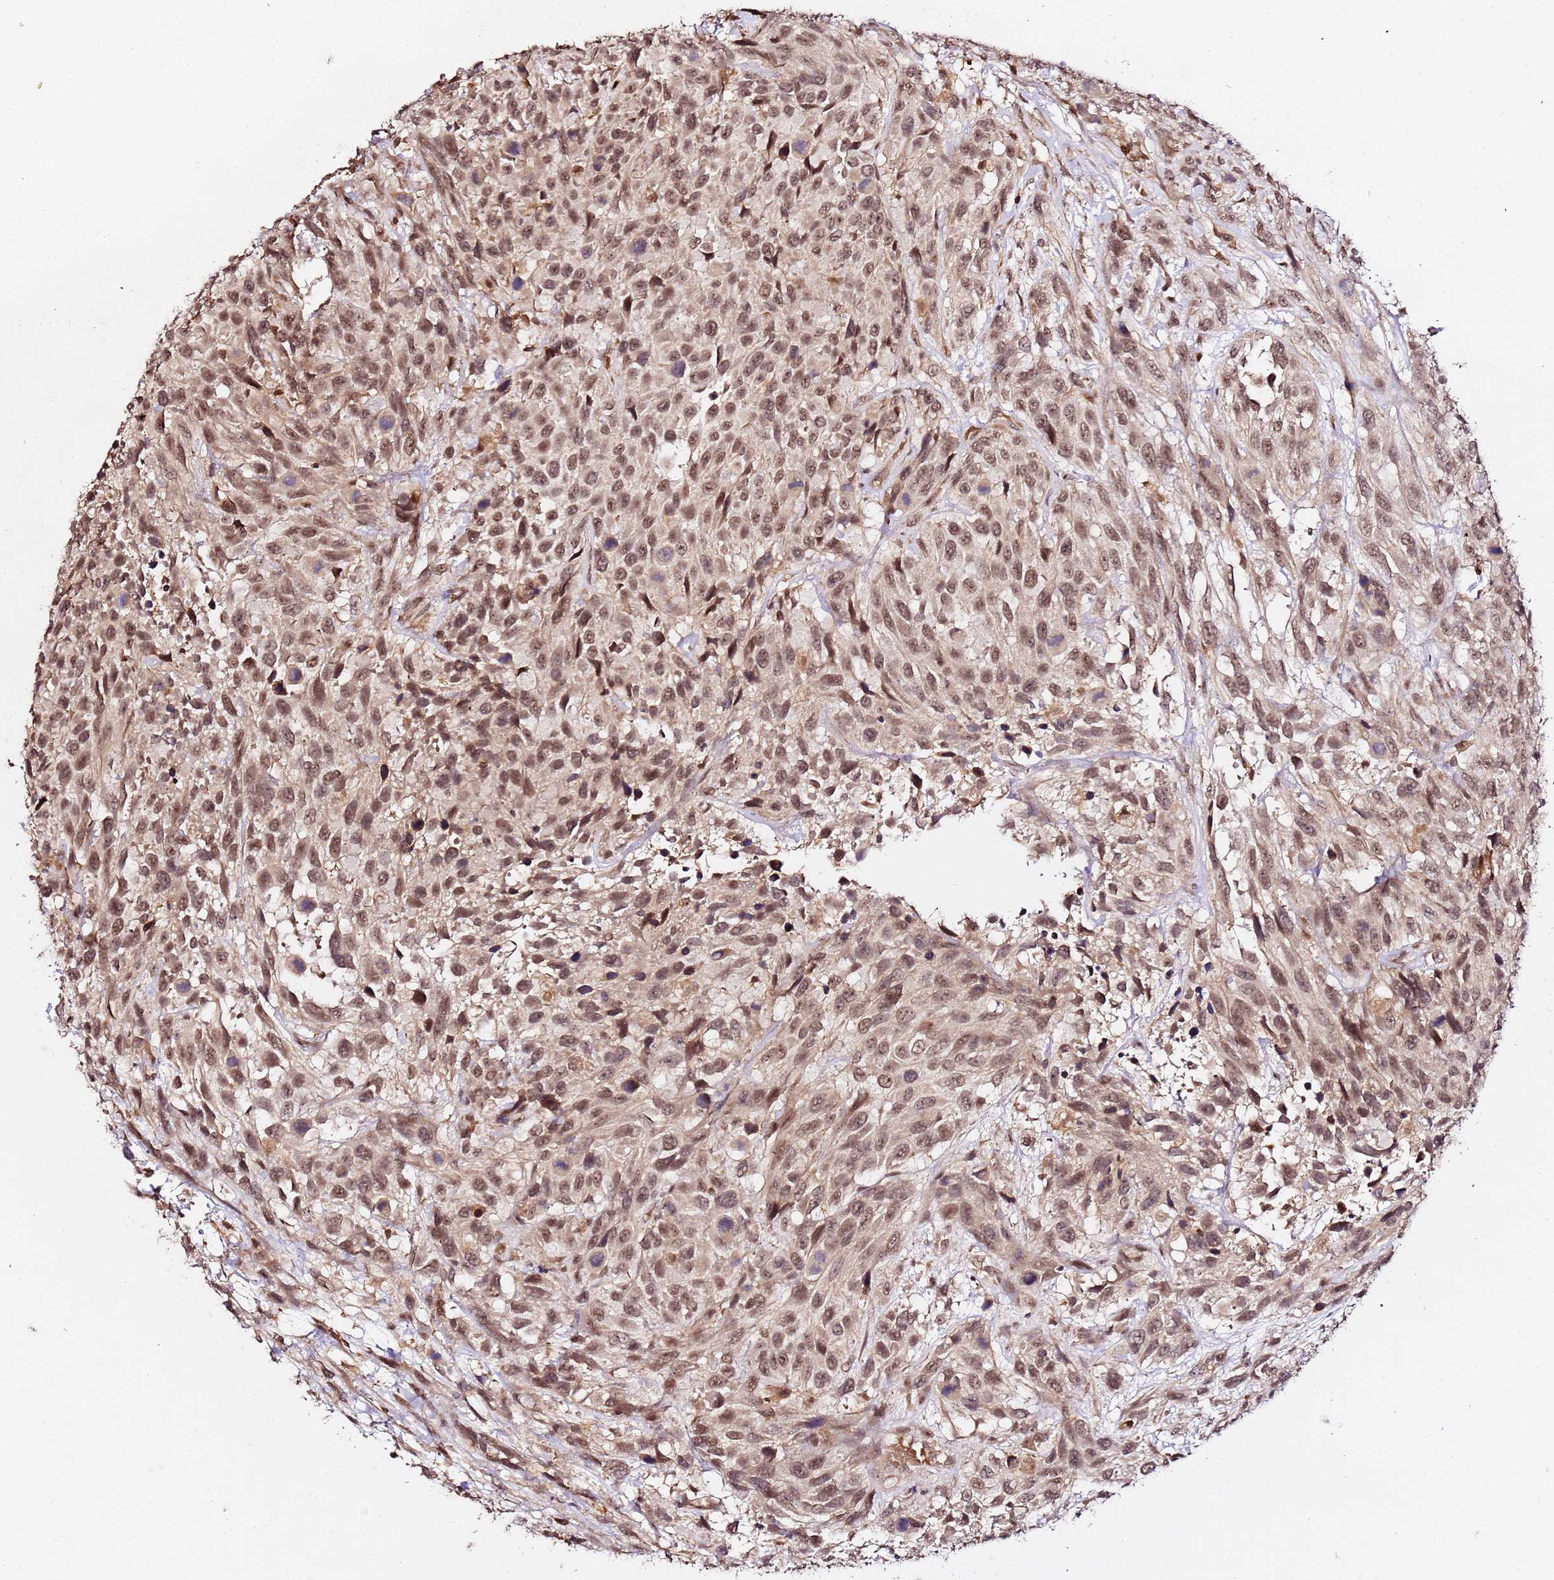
{"staining": {"intensity": "moderate", "quantity": ">75%", "location": "nuclear"}, "tissue": "urothelial cancer", "cell_type": "Tumor cells", "image_type": "cancer", "snomed": [{"axis": "morphology", "description": "Urothelial carcinoma, High grade"}, {"axis": "topography", "description": "Urinary bladder"}], "caption": "IHC image of urothelial carcinoma (high-grade) stained for a protein (brown), which shows medium levels of moderate nuclear expression in about >75% of tumor cells.", "gene": "OR5V1", "patient": {"sex": "female", "age": 70}}